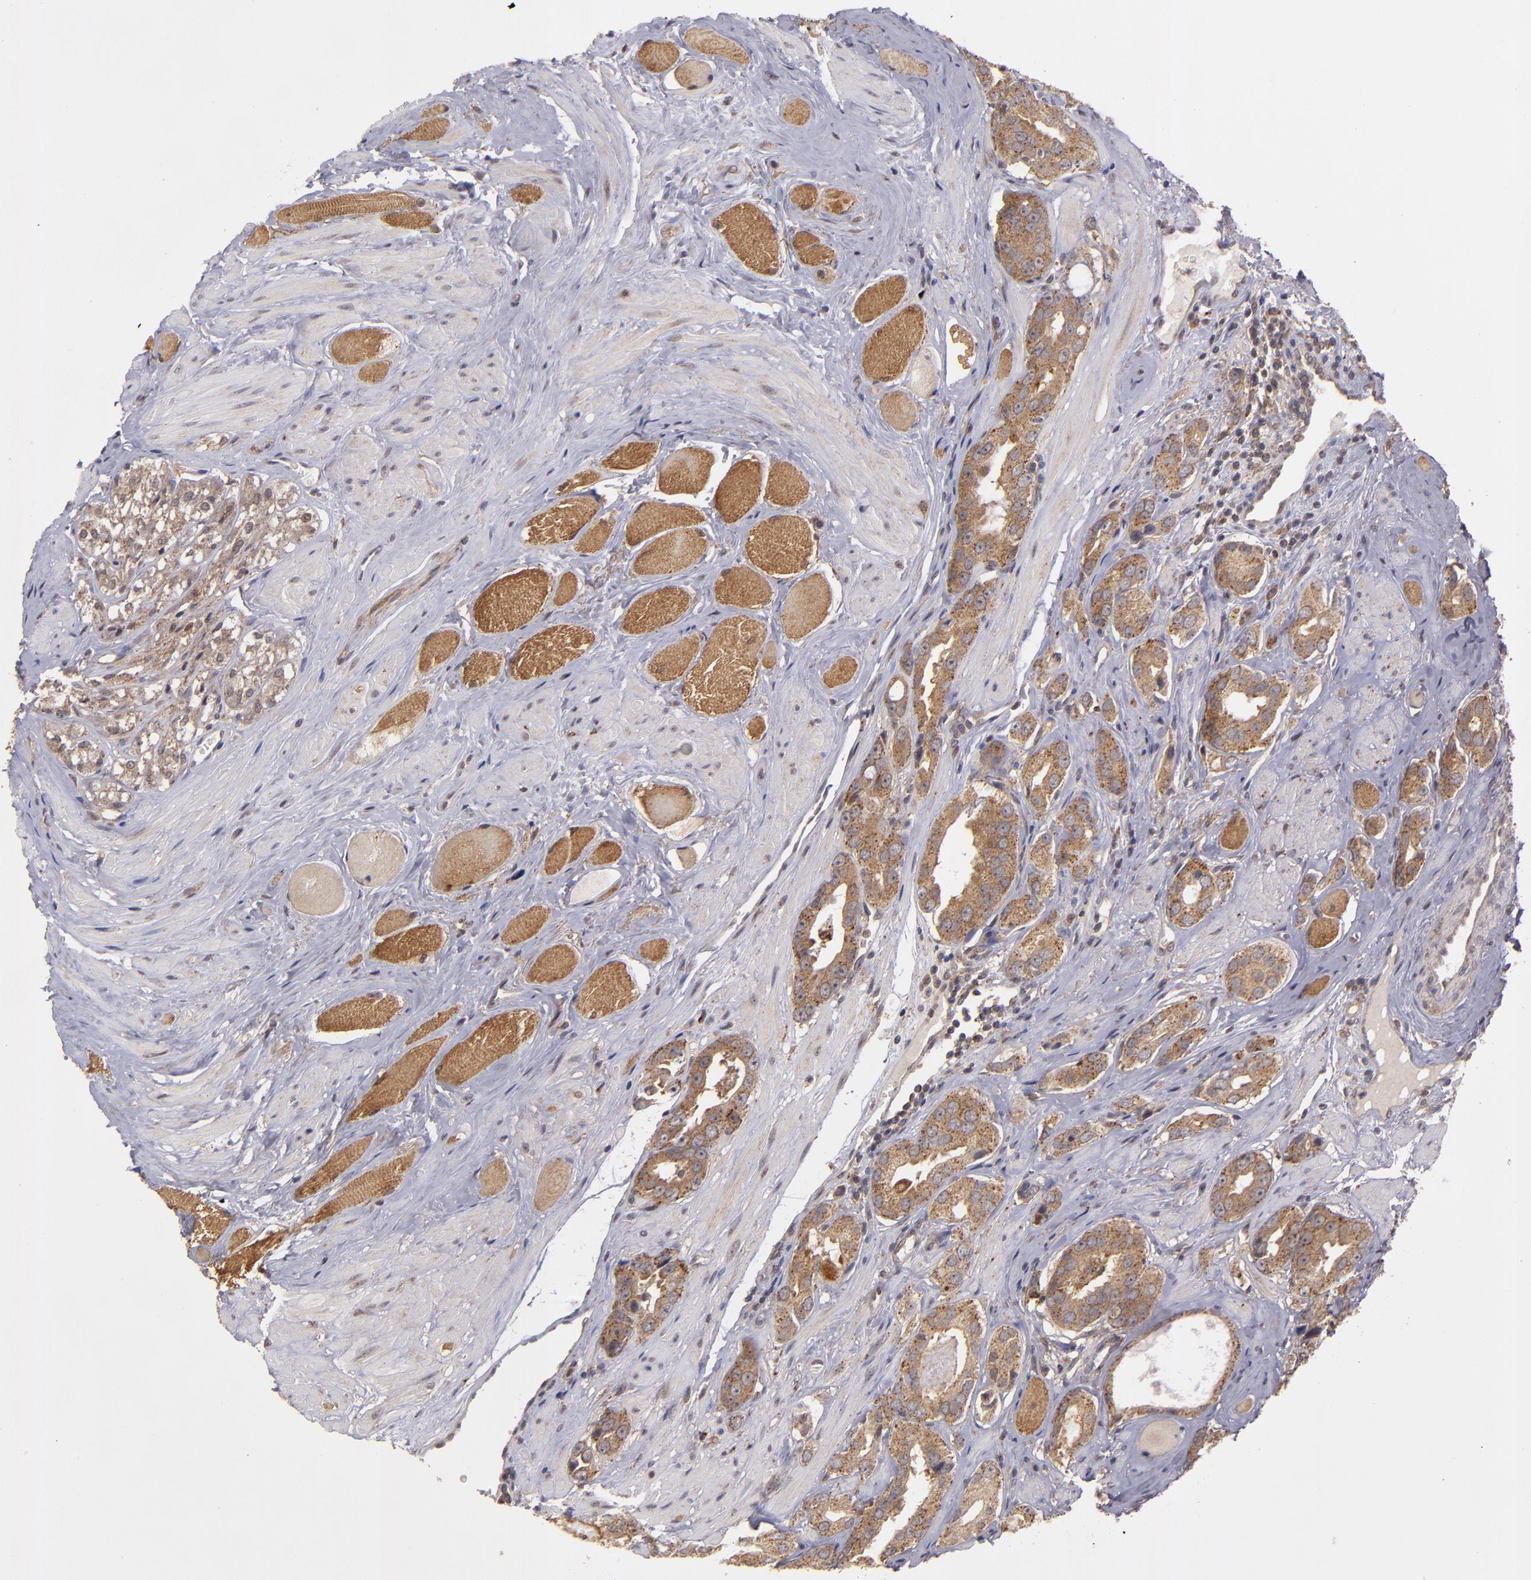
{"staining": {"intensity": "moderate", "quantity": ">75%", "location": "cytoplasmic/membranous"}, "tissue": "prostate cancer", "cell_type": "Tumor cells", "image_type": "cancer", "snomed": [{"axis": "morphology", "description": "Adenocarcinoma, Medium grade"}, {"axis": "topography", "description": "Prostate"}], "caption": "Immunohistochemistry micrograph of neoplastic tissue: human prostate medium-grade adenocarcinoma stained using immunohistochemistry (IHC) exhibits medium levels of moderate protein expression localized specifically in the cytoplasmic/membranous of tumor cells, appearing as a cytoplasmic/membranous brown color.", "gene": "ZFYVE1", "patient": {"sex": "male", "age": 53}}